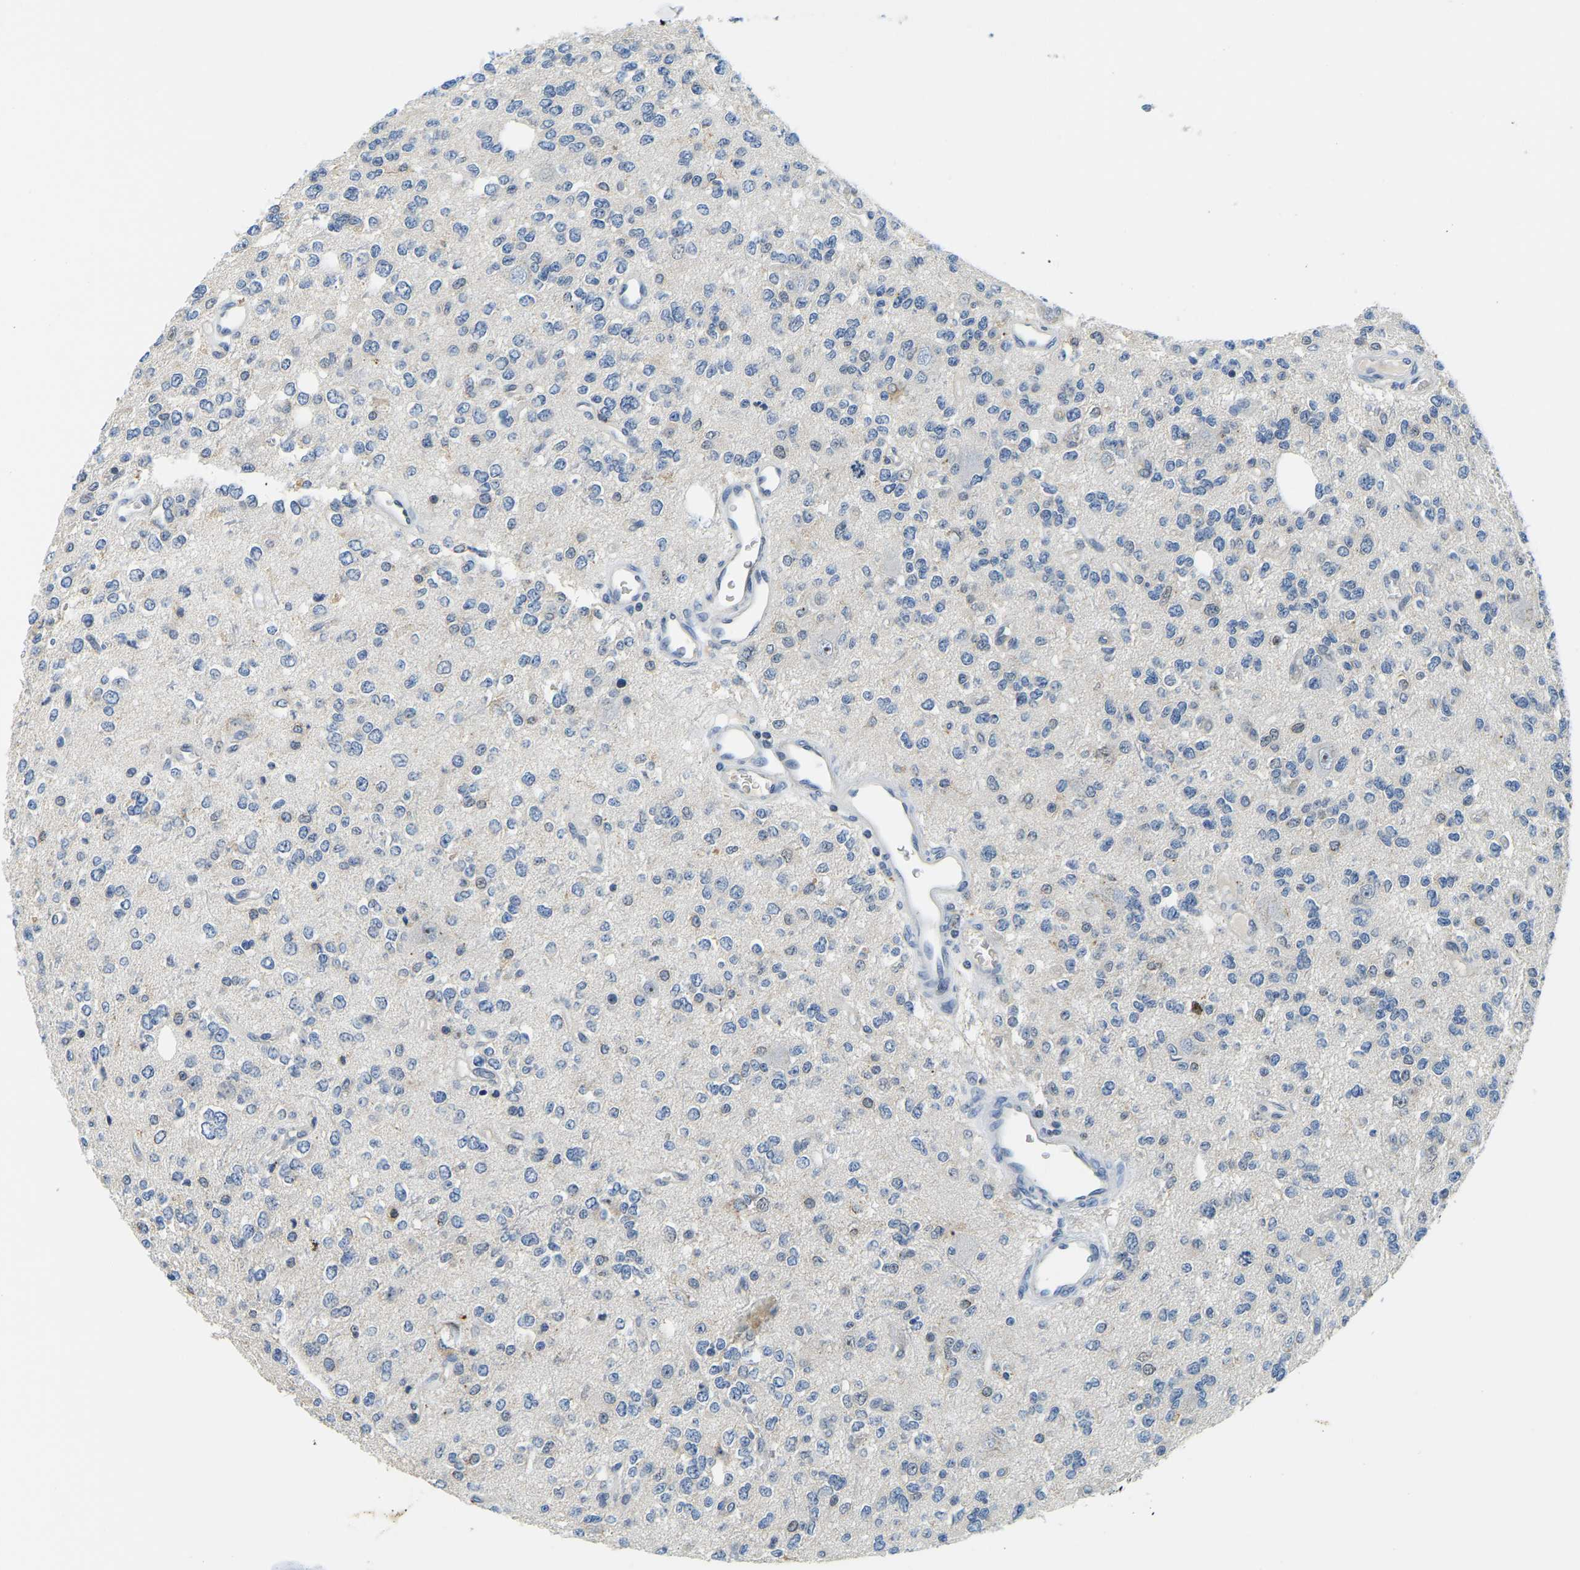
{"staining": {"intensity": "negative", "quantity": "none", "location": "none"}, "tissue": "glioma", "cell_type": "Tumor cells", "image_type": "cancer", "snomed": [{"axis": "morphology", "description": "Glioma, malignant, Low grade"}, {"axis": "topography", "description": "Brain"}], "caption": "The immunohistochemistry (IHC) micrograph has no significant expression in tumor cells of glioma tissue.", "gene": "RRP1", "patient": {"sex": "male", "age": 38}}